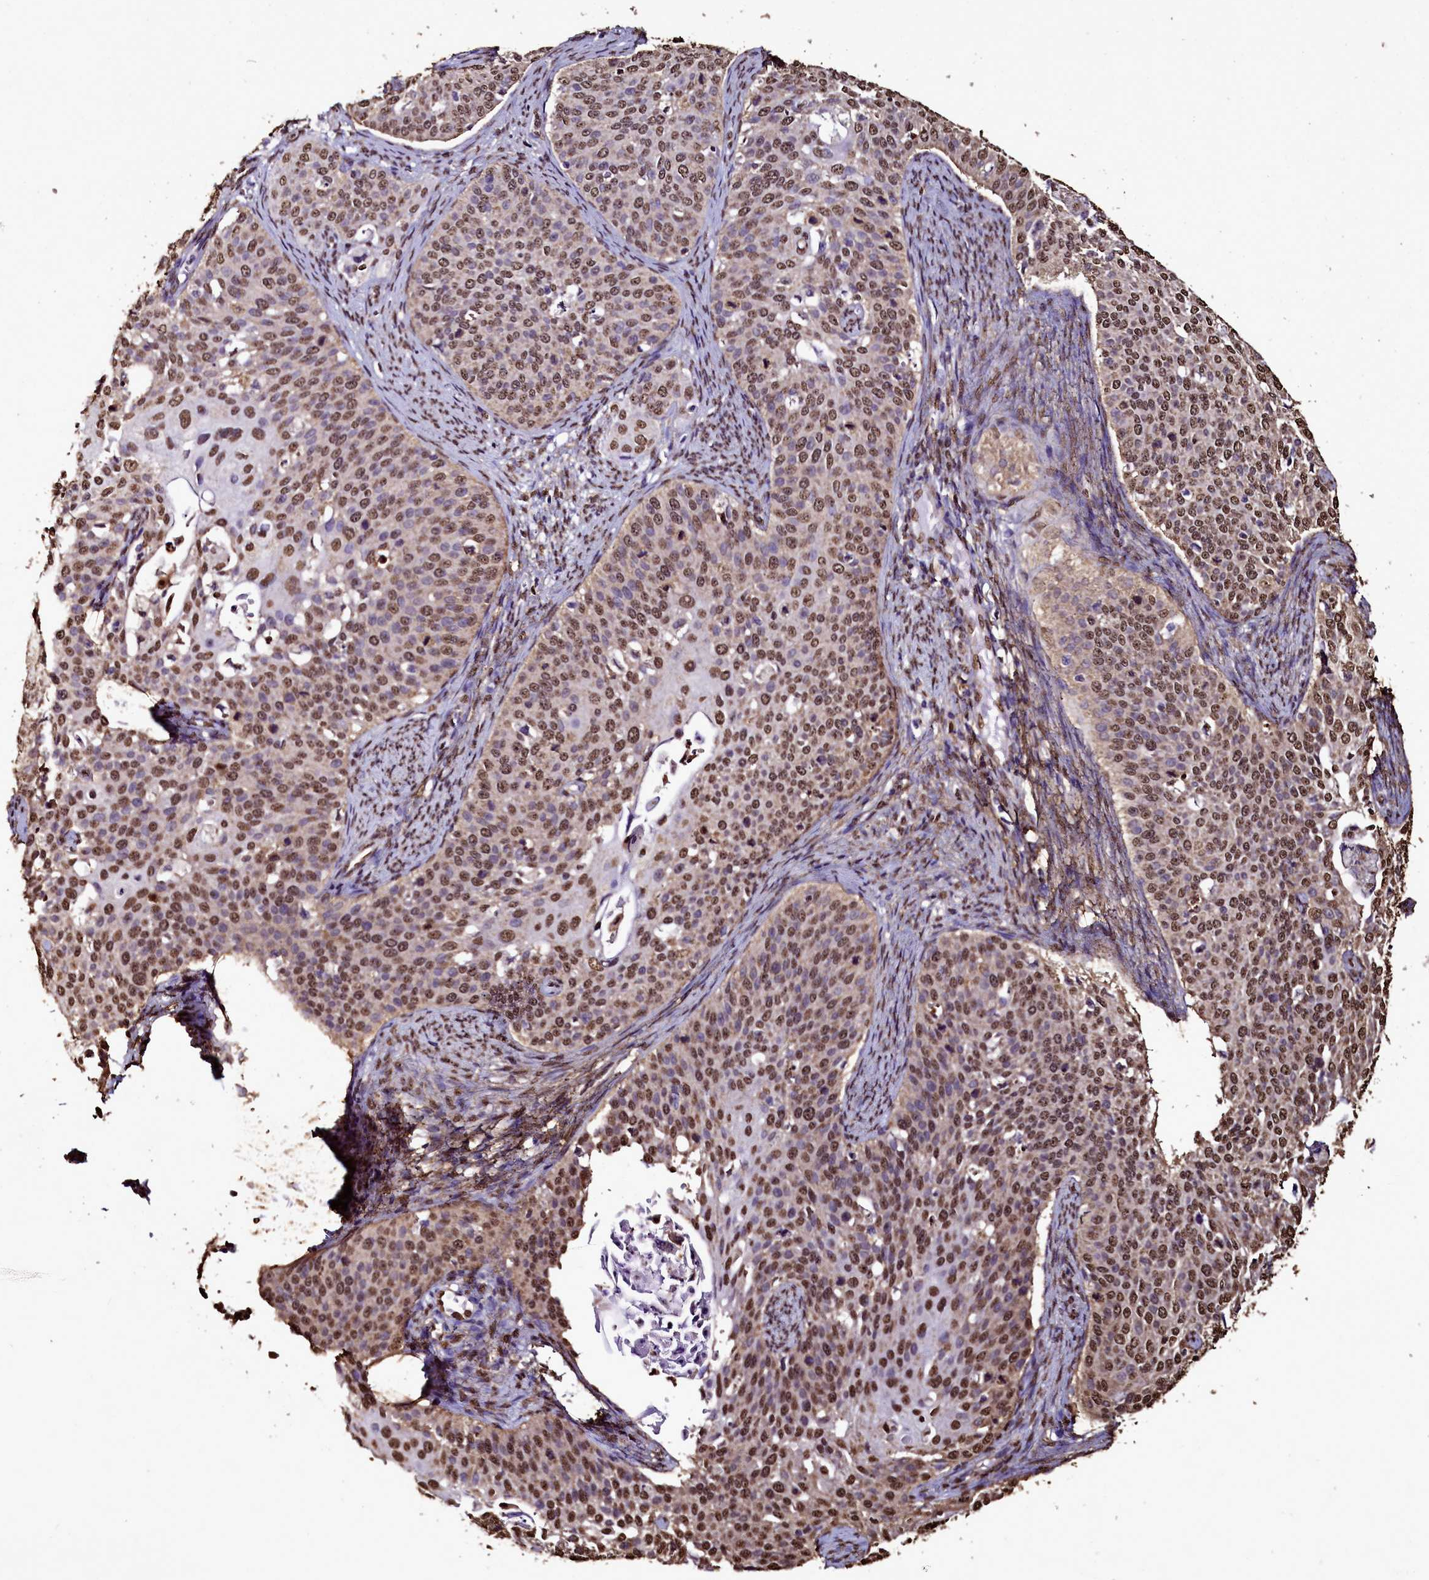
{"staining": {"intensity": "moderate", "quantity": ">75%", "location": "nuclear"}, "tissue": "cervical cancer", "cell_type": "Tumor cells", "image_type": "cancer", "snomed": [{"axis": "morphology", "description": "Squamous cell carcinoma, NOS"}, {"axis": "topography", "description": "Cervix"}], "caption": "This photomicrograph displays cervical cancer (squamous cell carcinoma) stained with immunohistochemistry (IHC) to label a protein in brown. The nuclear of tumor cells show moderate positivity for the protein. Nuclei are counter-stained blue.", "gene": "TRIP6", "patient": {"sex": "female", "age": 44}}